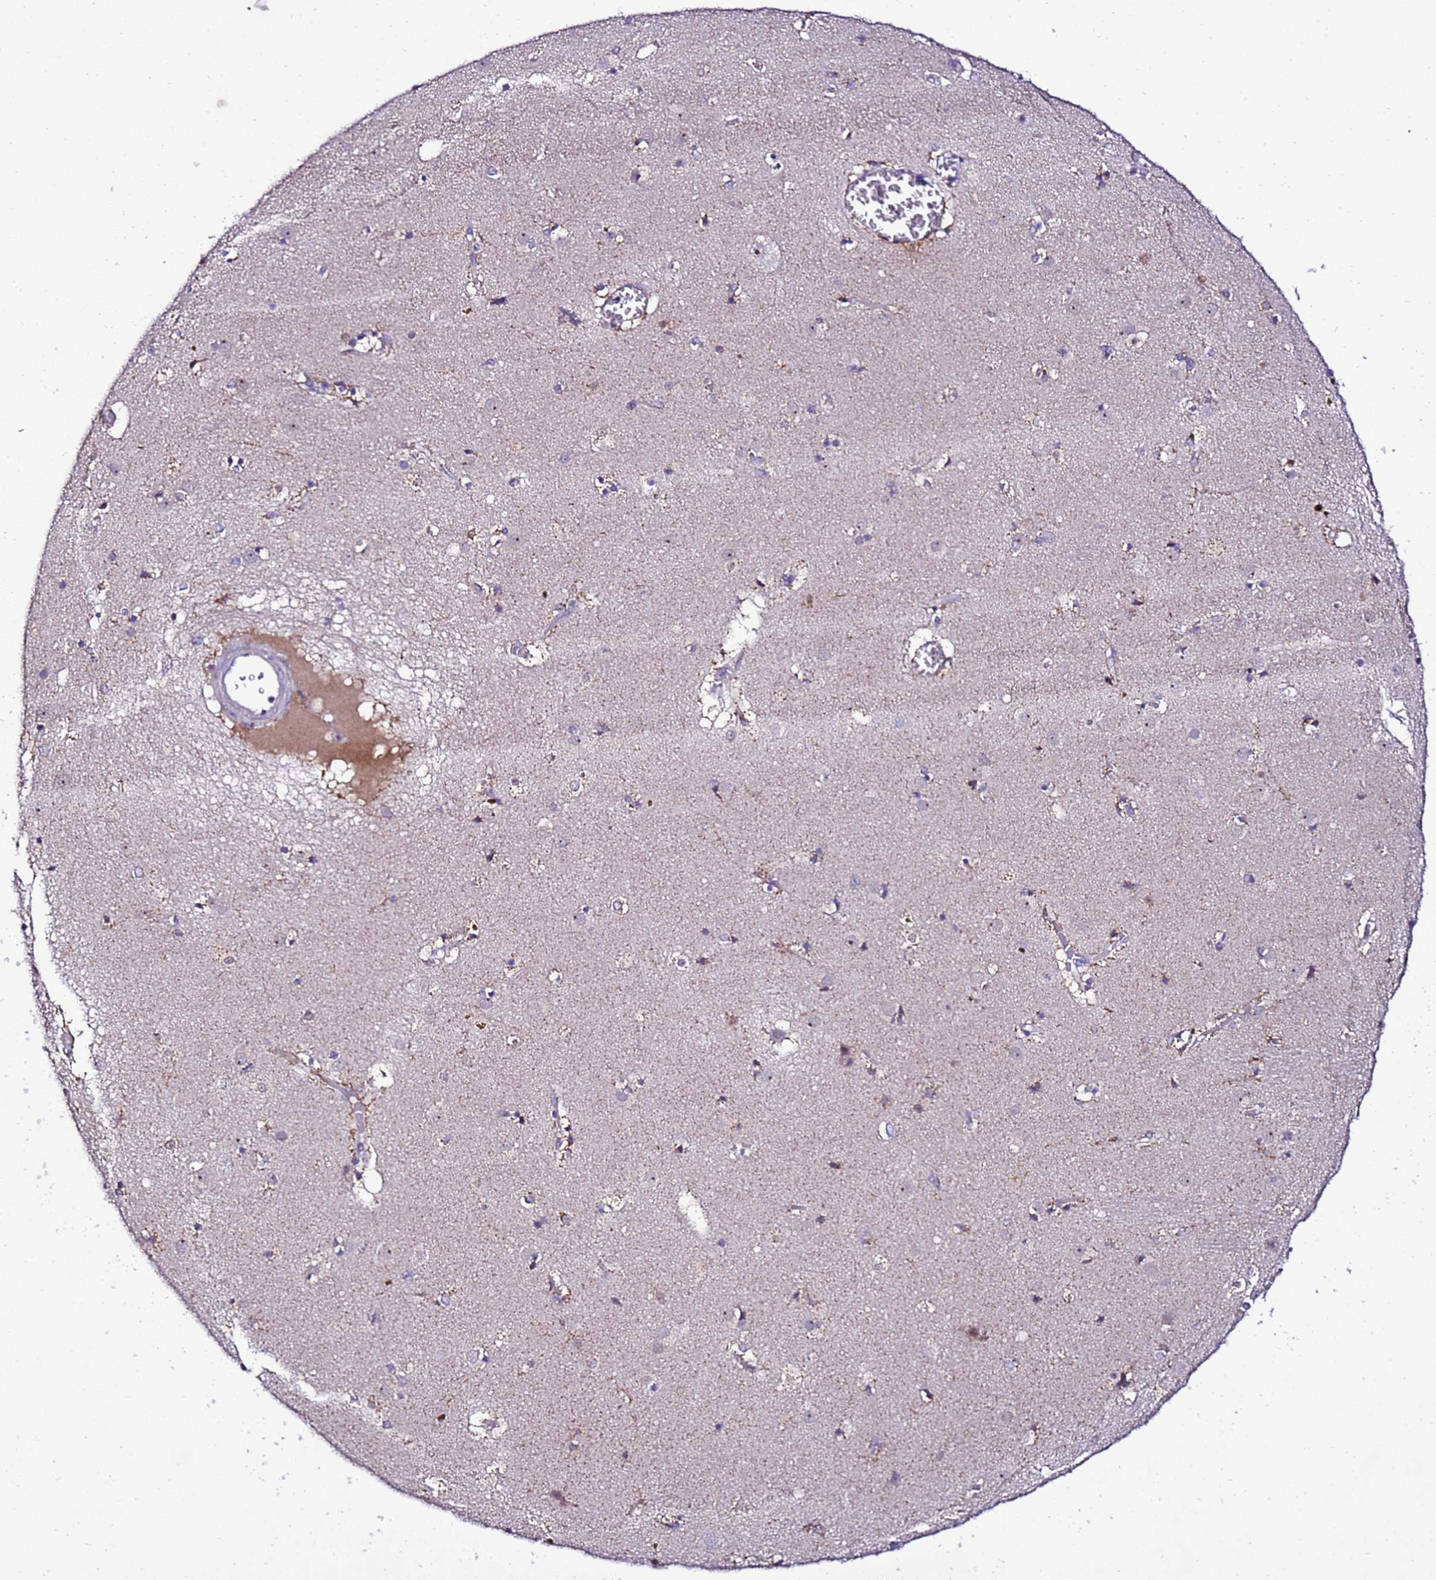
{"staining": {"intensity": "negative", "quantity": "none", "location": "none"}, "tissue": "caudate", "cell_type": "Glial cells", "image_type": "normal", "snomed": [{"axis": "morphology", "description": "Normal tissue, NOS"}, {"axis": "topography", "description": "Lateral ventricle wall"}], "caption": "This image is of benign caudate stained with immunohistochemistry (IHC) to label a protein in brown with the nuclei are counter-stained blue. There is no positivity in glial cells.", "gene": "C19orf47", "patient": {"sex": "male", "age": 70}}